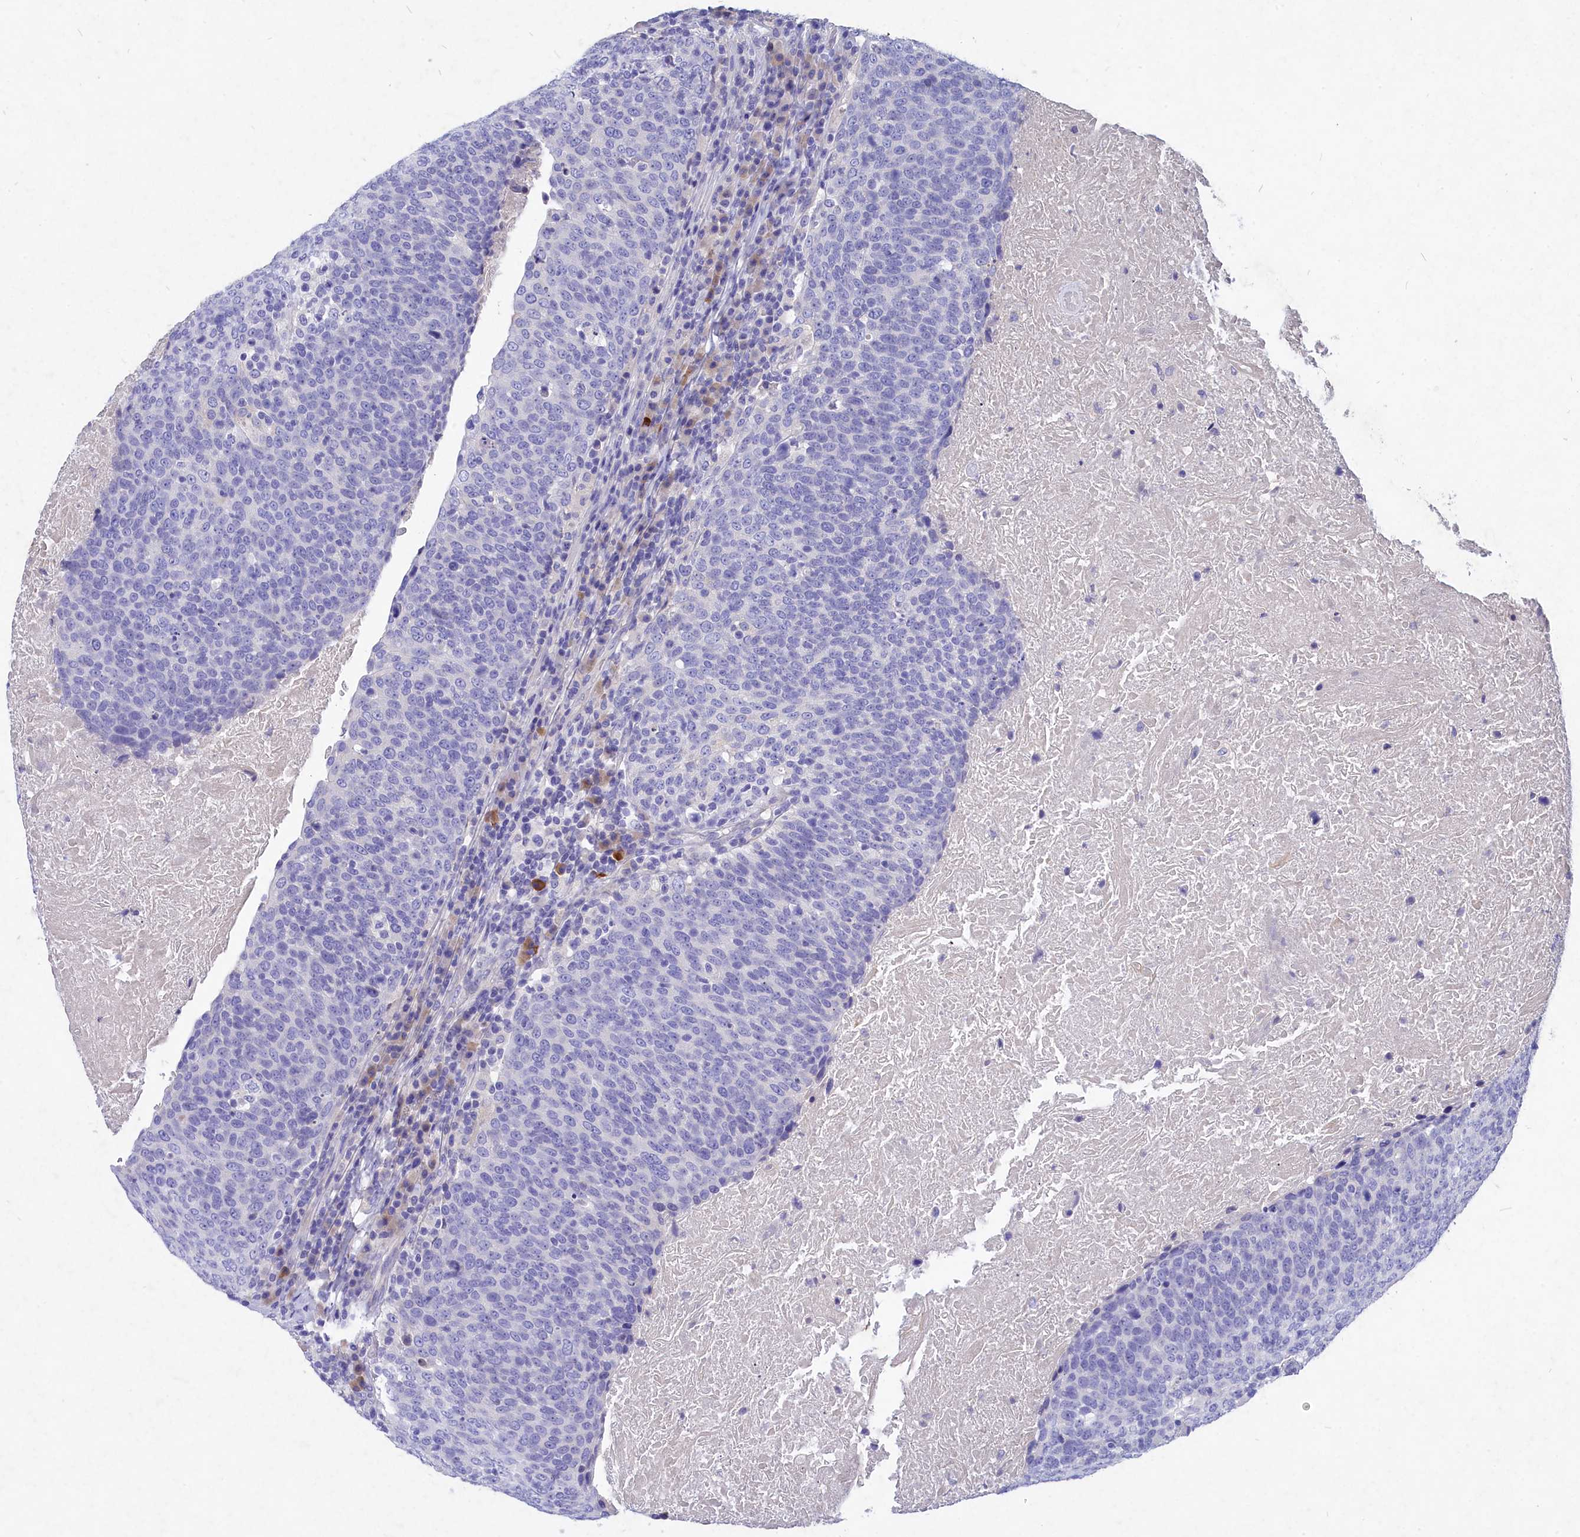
{"staining": {"intensity": "negative", "quantity": "none", "location": "none"}, "tissue": "head and neck cancer", "cell_type": "Tumor cells", "image_type": "cancer", "snomed": [{"axis": "morphology", "description": "Squamous cell carcinoma, NOS"}, {"axis": "morphology", "description": "Squamous cell carcinoma, metastatic, NOS"}, {"axis": "topography", "description": "Lymph node"}, {"axis": "topography", "description": "Head-Neck"}], "caption": "IHC histopathology image of head and neck metastatic squamous cell carcinoma stained for a protein (brown), which displays no staining in tumor cells. (IHC, brightfield microscopy, high magnification).", "gene": "DEFB119", "patient": {"sex": "male", "age": 62}}